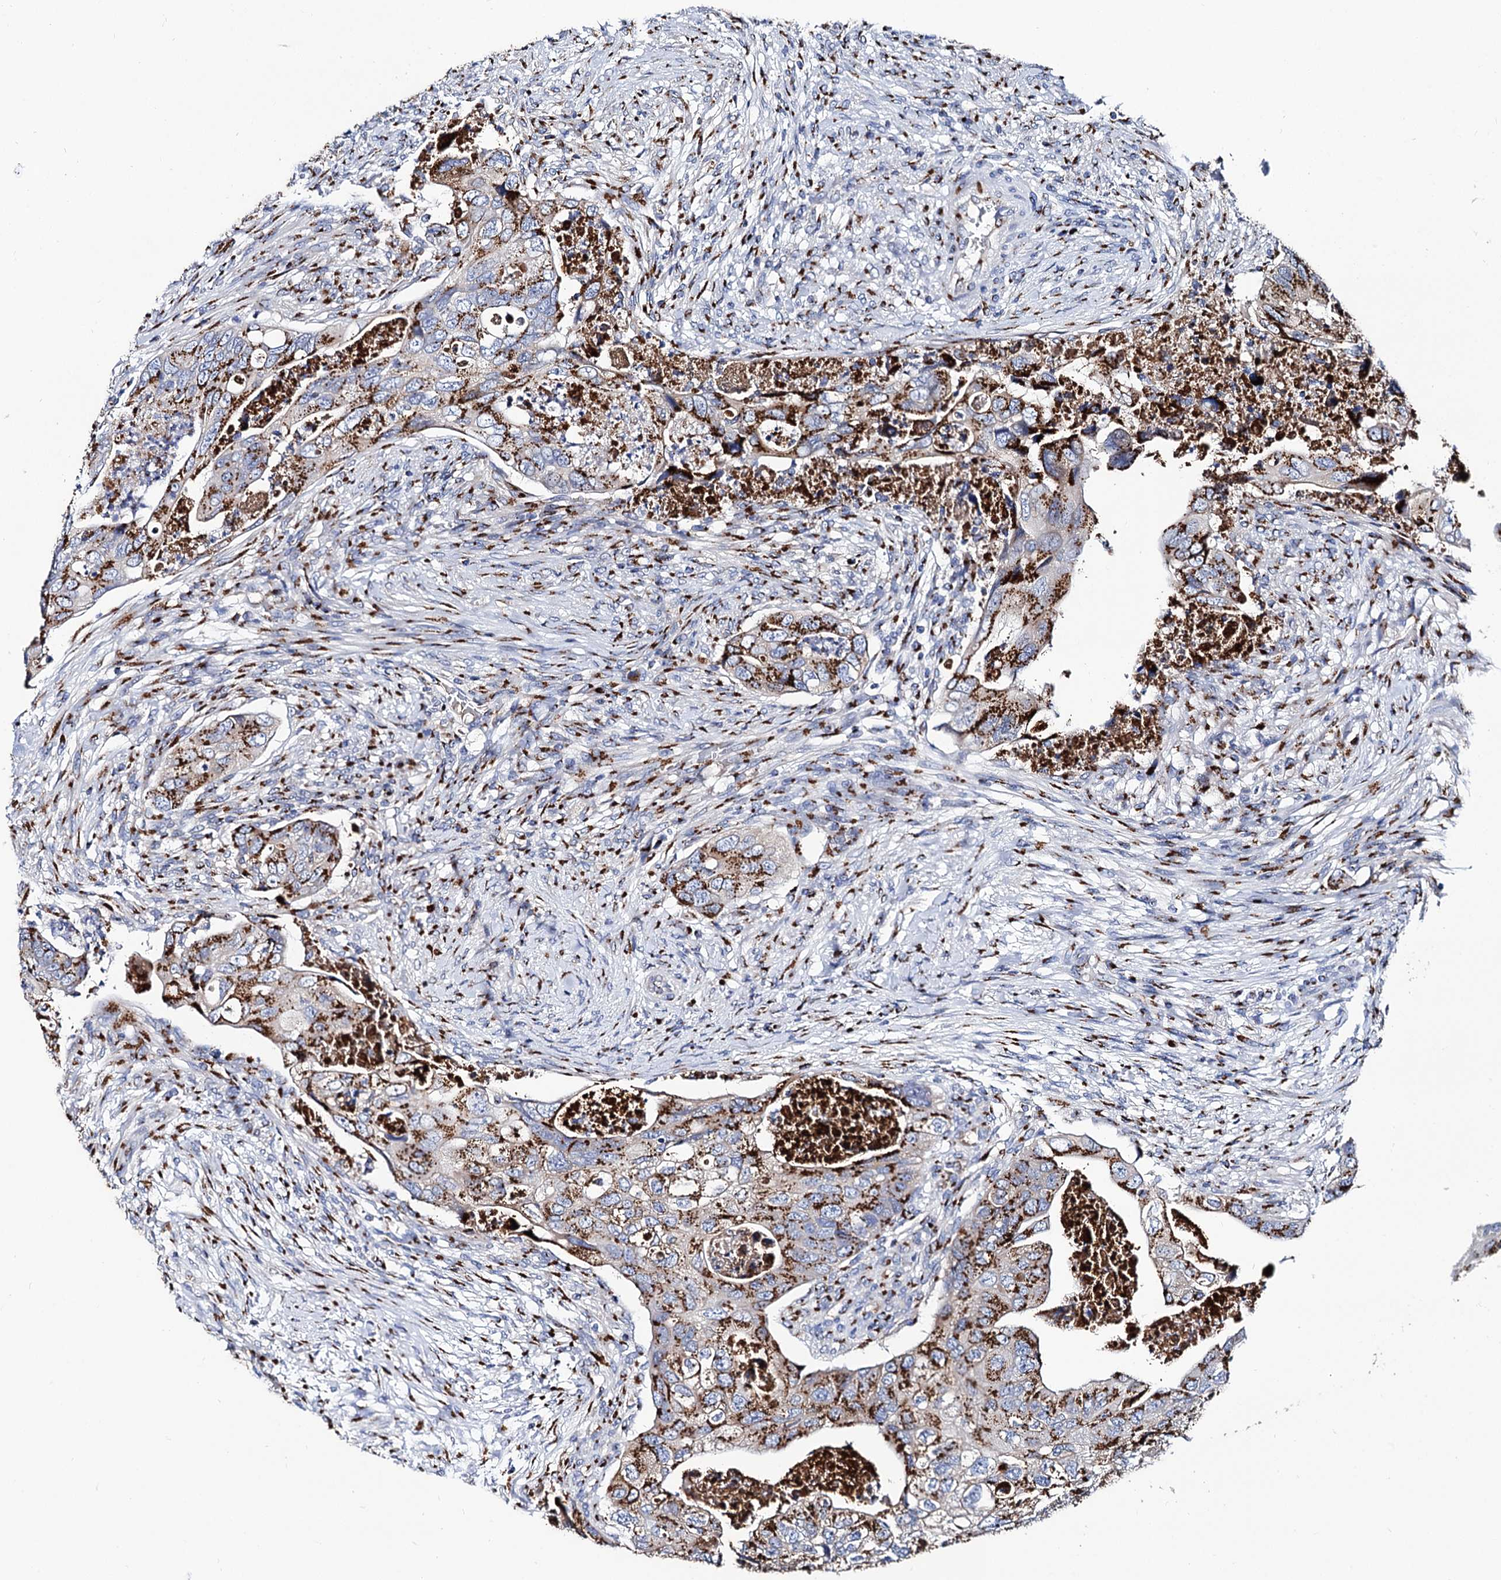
{"staining": {"intensity": "strong", "quantity": ">75%", "location": "cytoplasmic/membranous"}, "tissue": "colorectal cancer", "cell_type": "Tumor cells", "image_type": "cancer", "snomed": [{"axis": "morphology", "description": "Adenocarcinoma, NOS"}, {"axis": "topography", "description": "Rectum"}], "caption": "High-magnification brightfield microscopy of colorectal cancer stained with DAB (3,3'-diaminobenzidine) (brown) and counterstained with hematoxylin (blue). tumor cells exhibit strong cytoplasmic/membranous expression is appreciated in about>75% of cells.", "gene": "TM9SF3", "patient": {"sex": "male", "age": 63}}